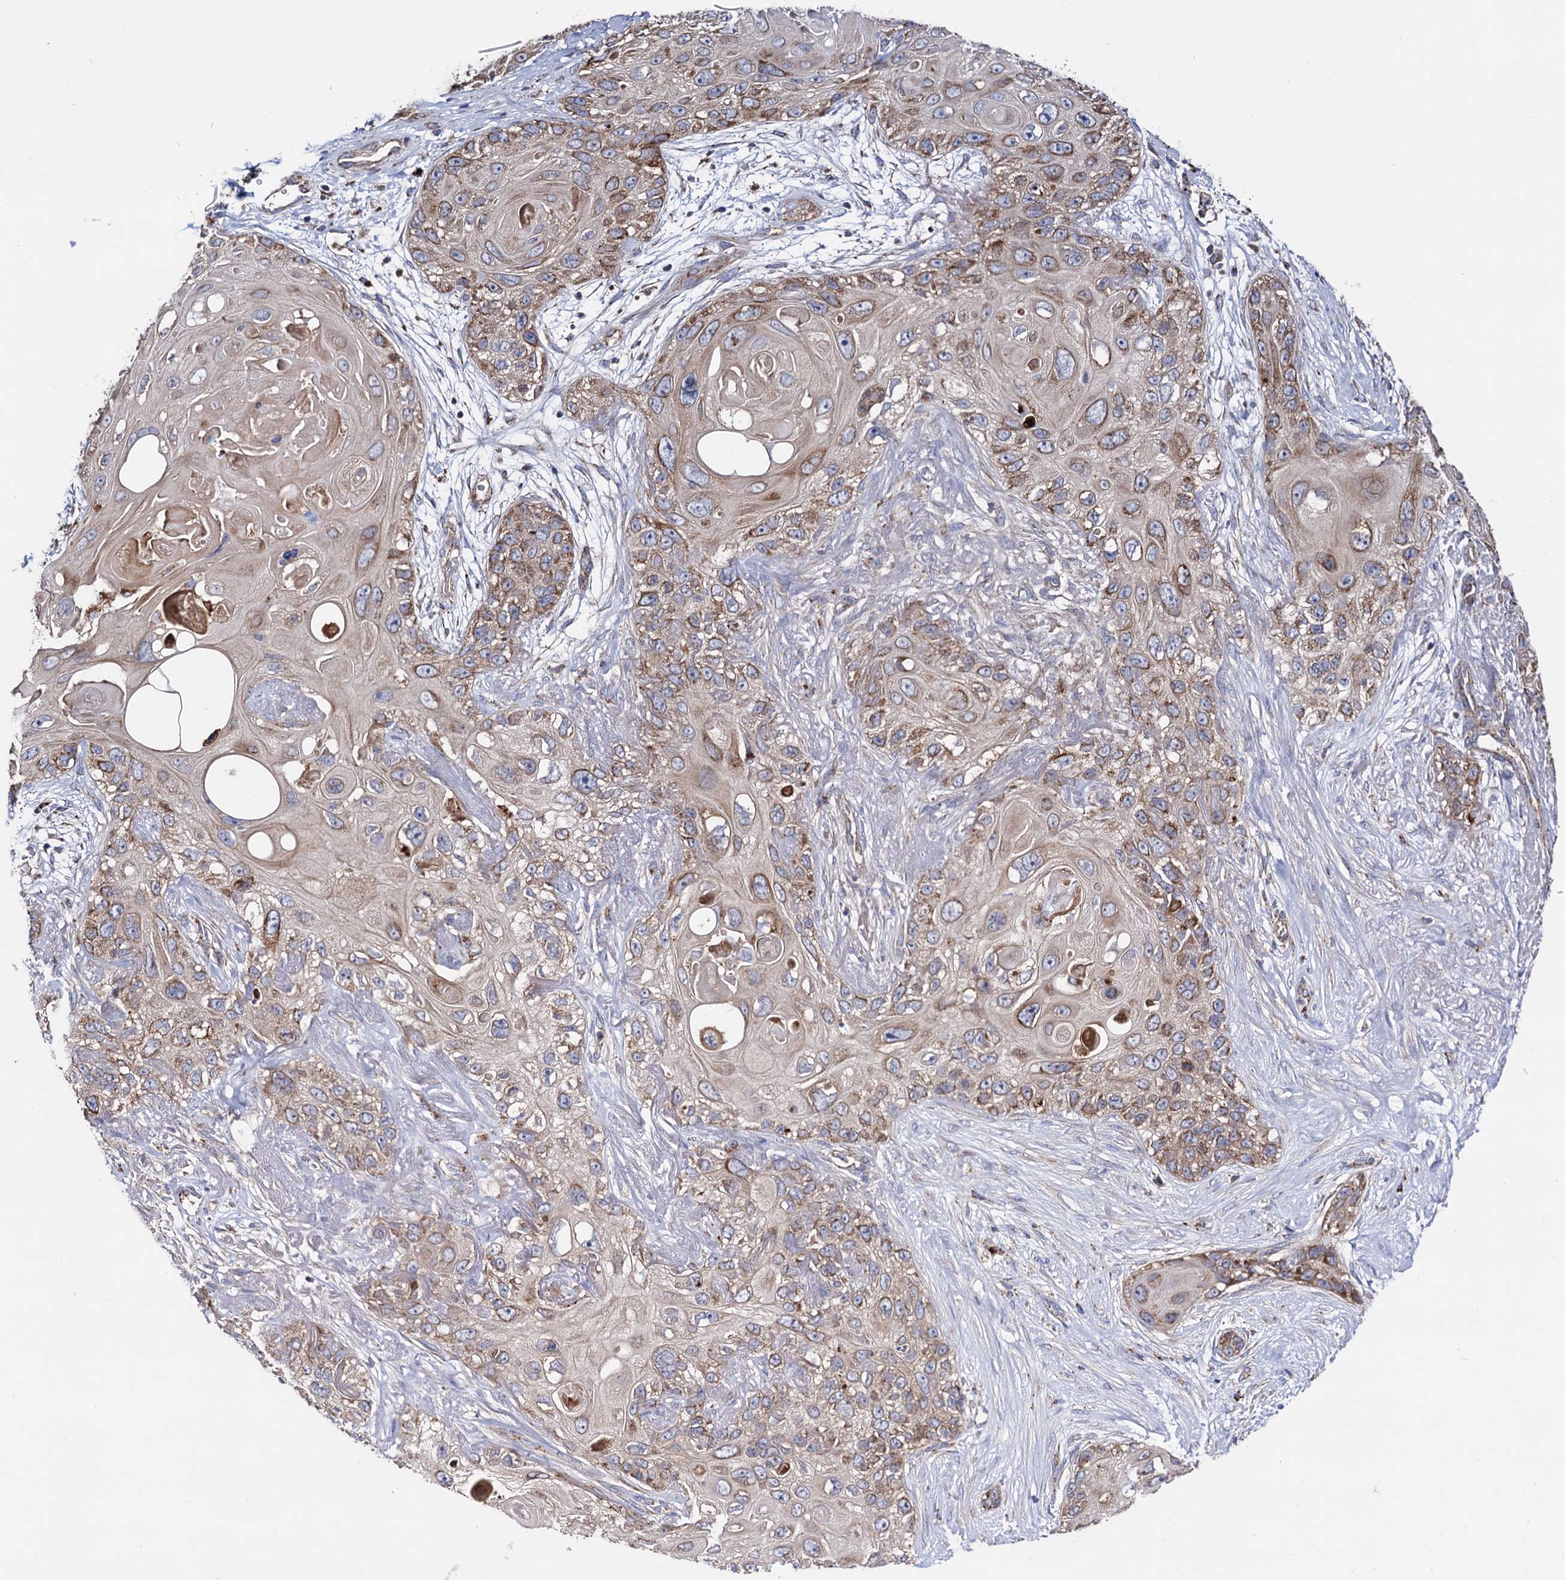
{"staining": {"intensity": "moderate", "quantity": "25%-75%", "location": "cytoplasmic/membranous"}, "tissue": "skin cancer", "cell_type": "Tumor cells", "image_type": "cancer", "snomed": [{"axis": "morphology", "description": "Normal tissue, NOS"}, {"axis": "morphology", "description": "Squamous cell carcinoma, NOS"}, {"axis": "topography", "description": "Skin"}], "caption": "This histopathology image exhibits IHC staining of skin squamous cell carcinoma, with medium moderate cytoplasmic/membranous positivity in approximately 25%-75% of tumor cells.", "gene": "IQCH", "patient": {"sex": "male", "age": 72}}